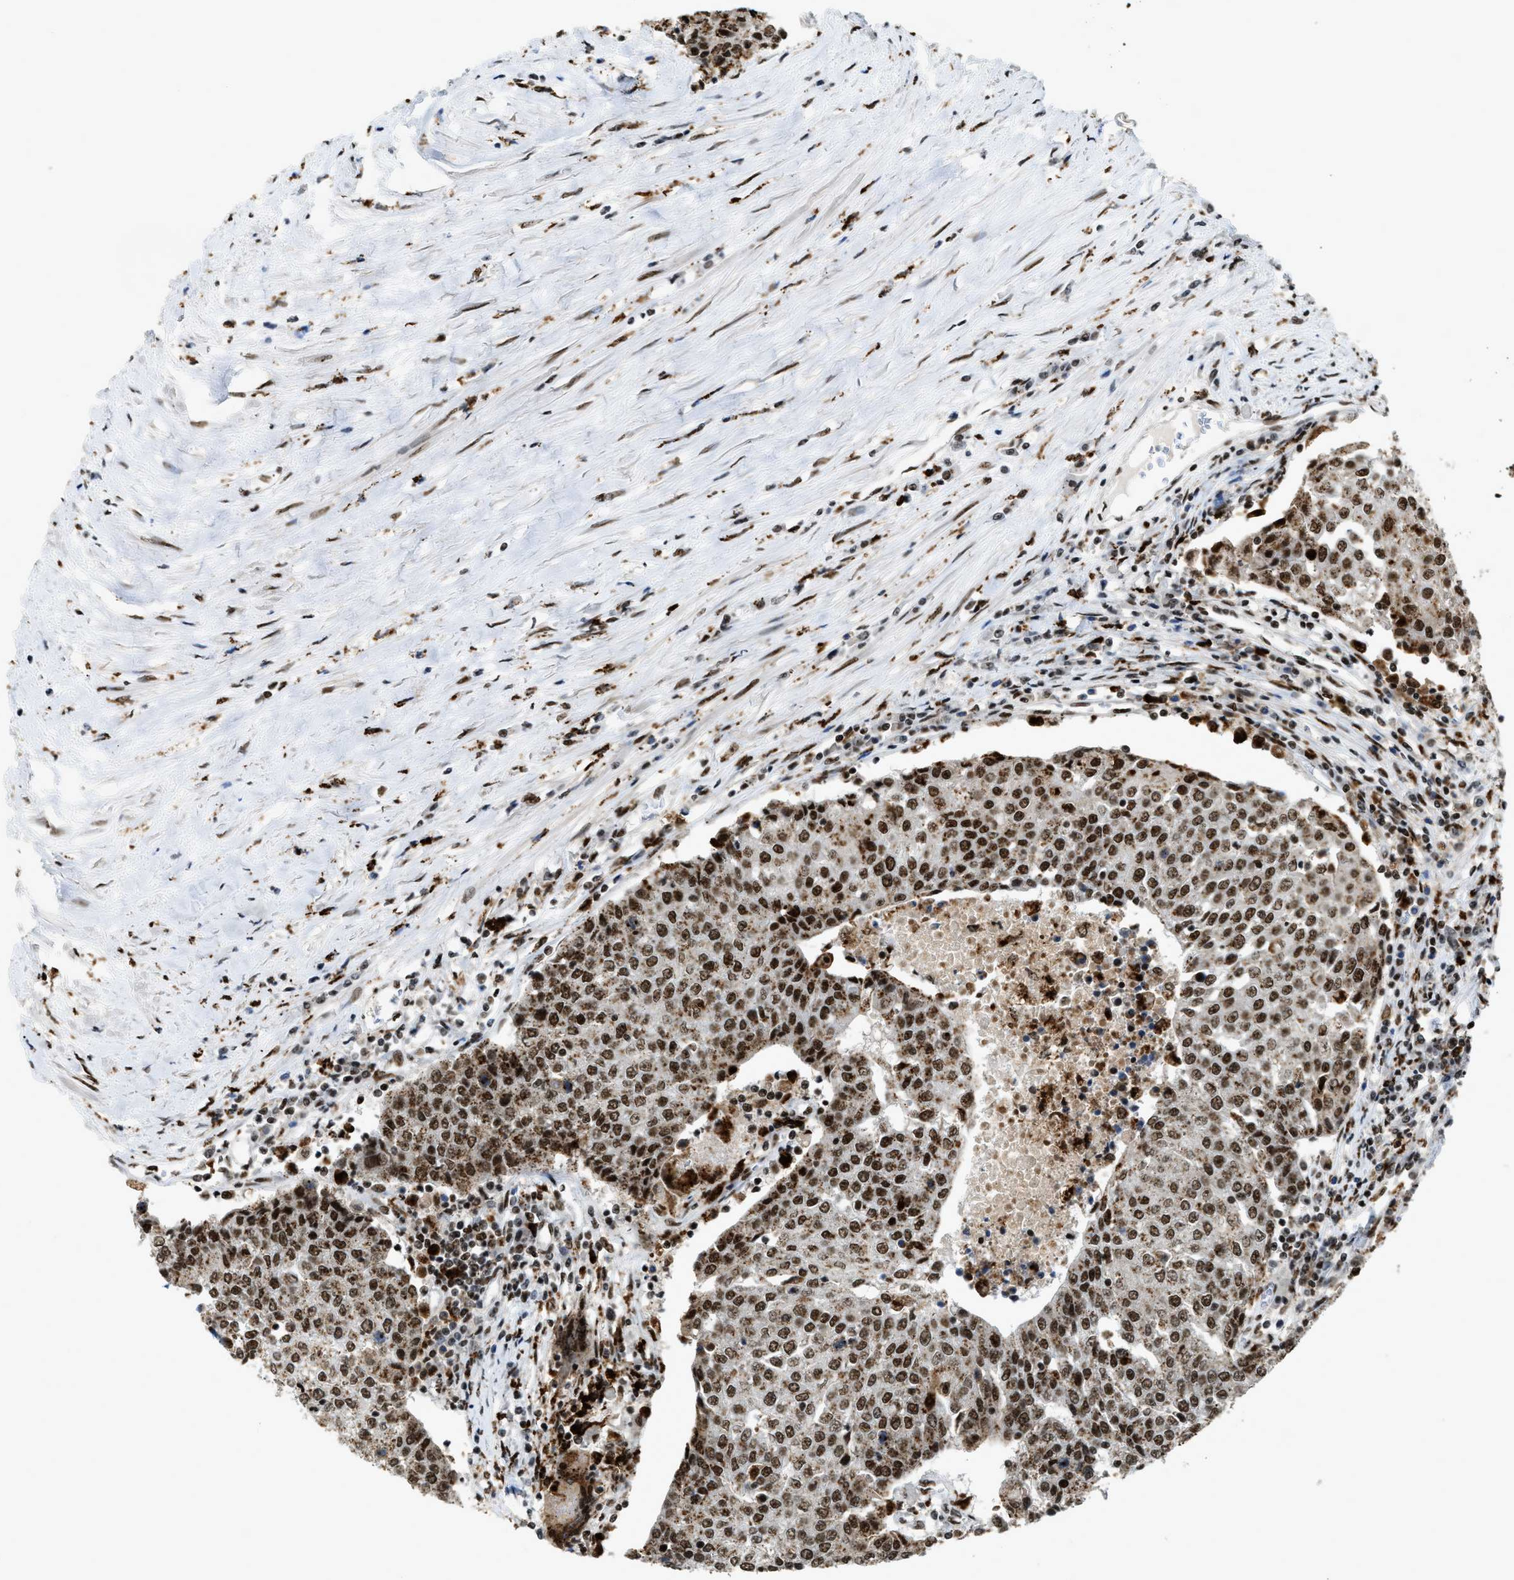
{"staining": {"intensity": "strong", "quantity": ">75%", "location": "cytoplasmic/membranous,nuclear"}, "tissue": "urothelial cancer", "cell_type": "Tumor cells", "image_type": "cancer", "snomed": [{"axis": "morphology", "description": "Urothelial carcinoma, High grade"}, {"axis": "topography", "description": "Urinary bladder"}], "caption": "Immunohistochemistry micrograph of urothelial cancer stained for a protein (brown), which displays high levels of strong cytoplasmic/membranous and nuclear expression in about >75% of tumor cells.", "gene": "NUMA1", "patient": {"sex": "female", "age": 85}}